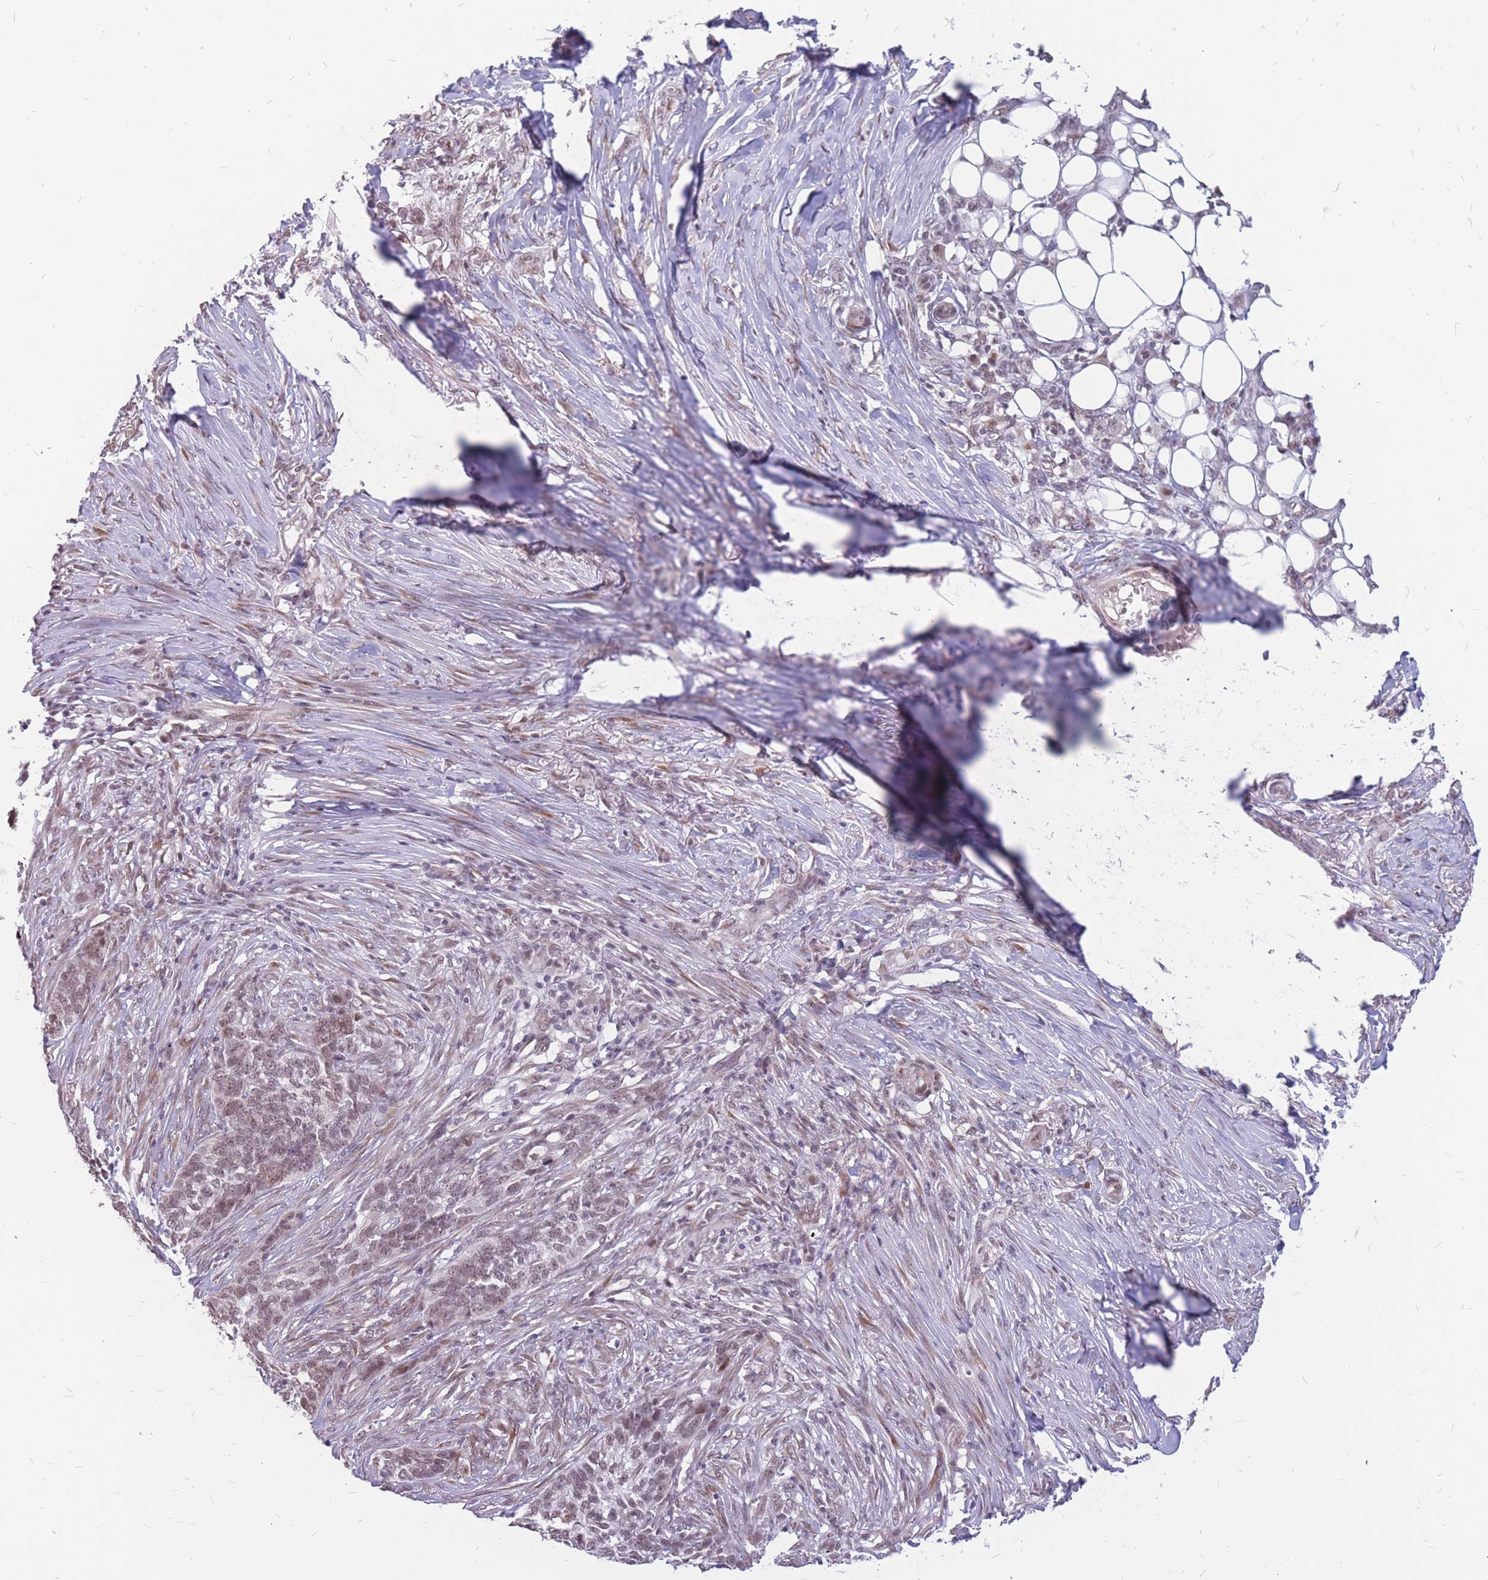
{"staining": {"intensity": "weak", "quantity": "25%-75%", "location": "nuclear"}, "tissue": "skin cancer", "cell_type": "Tumor cells", "image_type": "cancer", "snomed": [{"axis": "morphology", "description": "Basal cell carcinoma"}, {"axis": "topography", "description": "Skin"}], "caption": "The micrograph shows staining of skin cancer (basal cell carcinoma), revealing weak nuclear protein expression (brown color) within tumor cells. The protein of interest is stained brown, and the nuclei are stained in blue (DAB IHC with brightfield microscopy, high magnification).", "gene": "ADD2", "patient": {"sex": "male", "age": 85}}